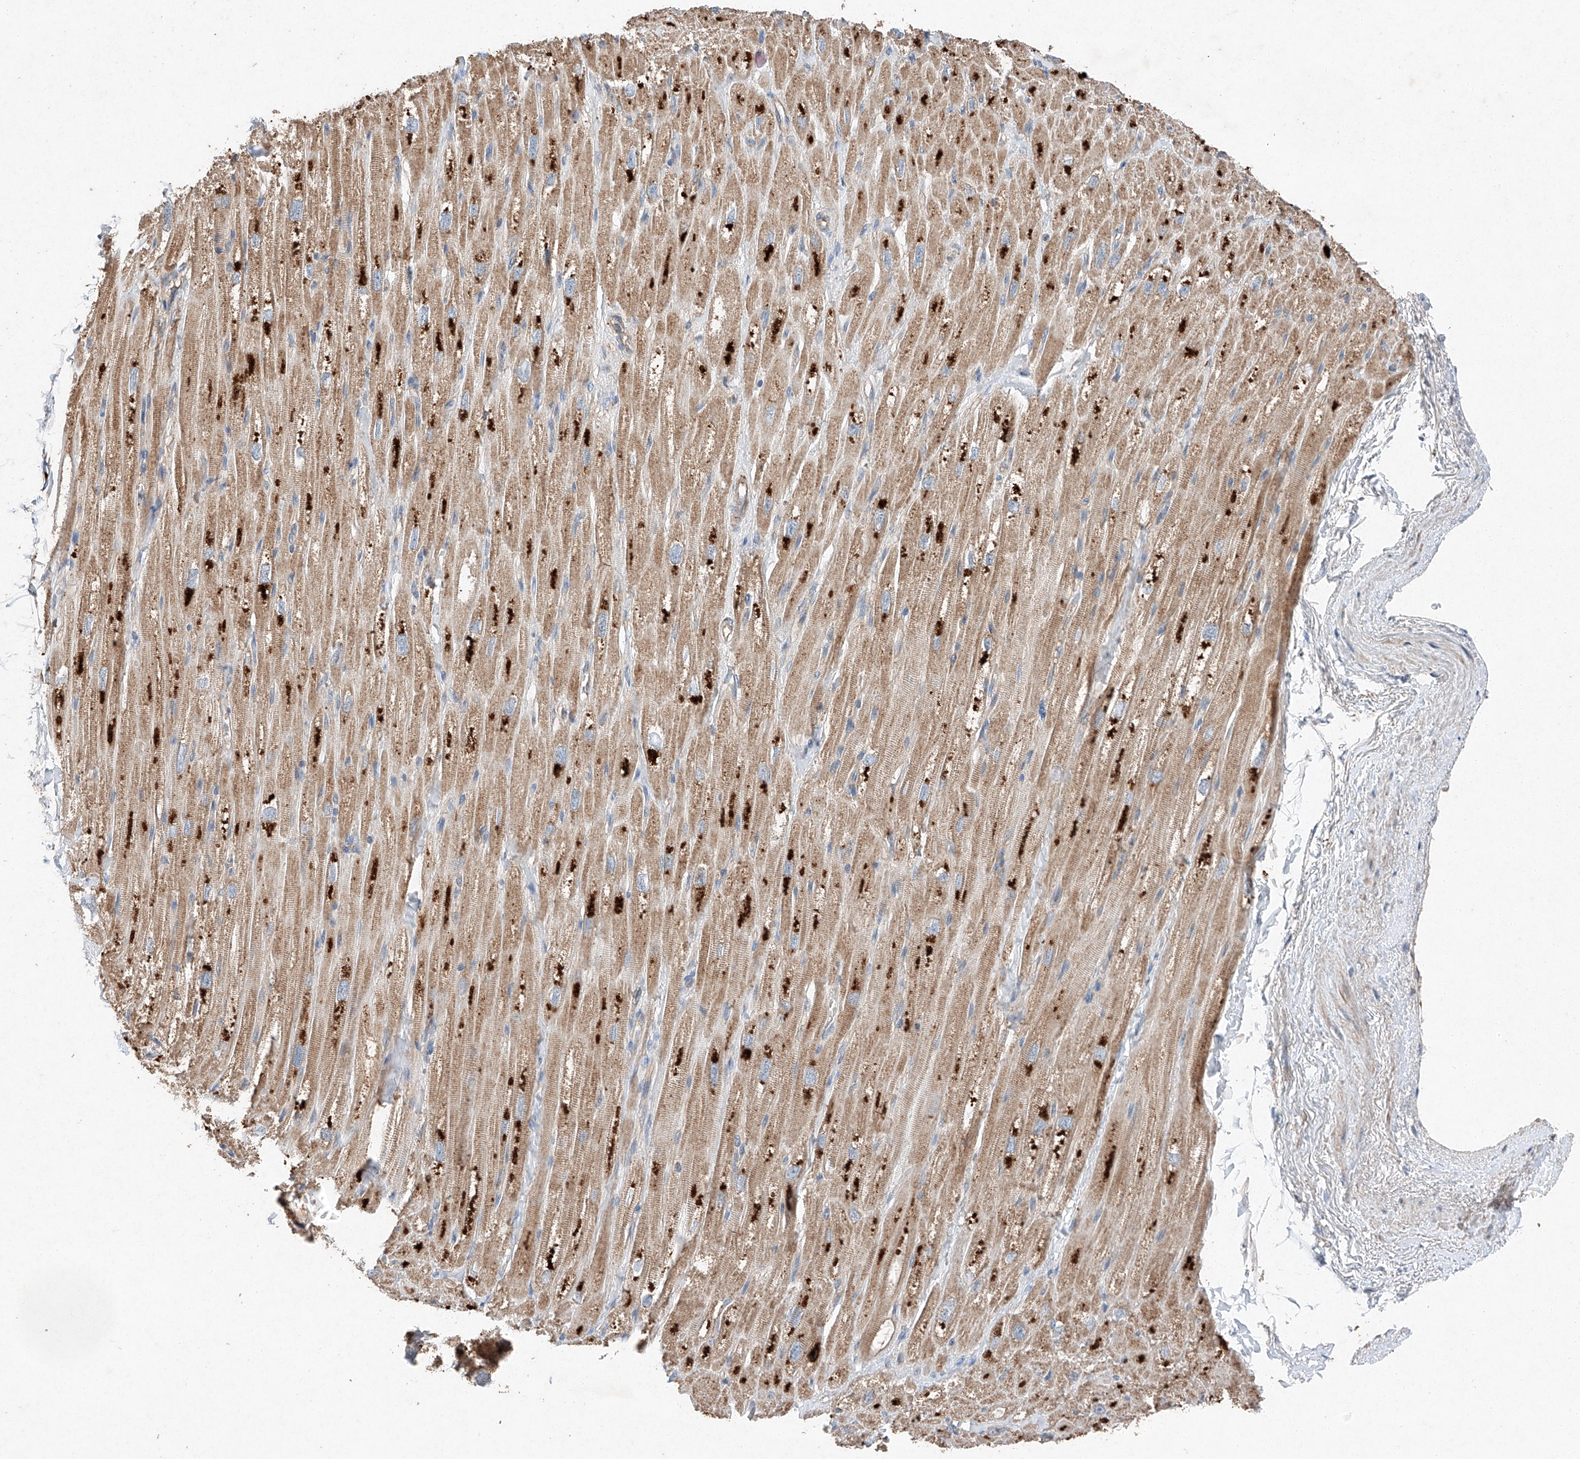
{"staining": {"intensity": "moderate", "quantity": "25%-75%", "location": "cytoplasmic/membranous"}, "tissue": "heart muscle", "cell_type": "Cardiomyocytes", "image_type": "normal", "snomed": [{"axis": "morphology", "description": "Normal tissue, NOS"}, {"axis": "topography", "description": "Heart"}], "caption": "Immunohistochemical staining of normal human heart muscle reveals medium levels of moderate cytoplasmic/membranous expression in approximately 25%-75% of cardiomyocytes.", "gene": "RUSC1", "patient": {"sex": "male", "age": 50}}